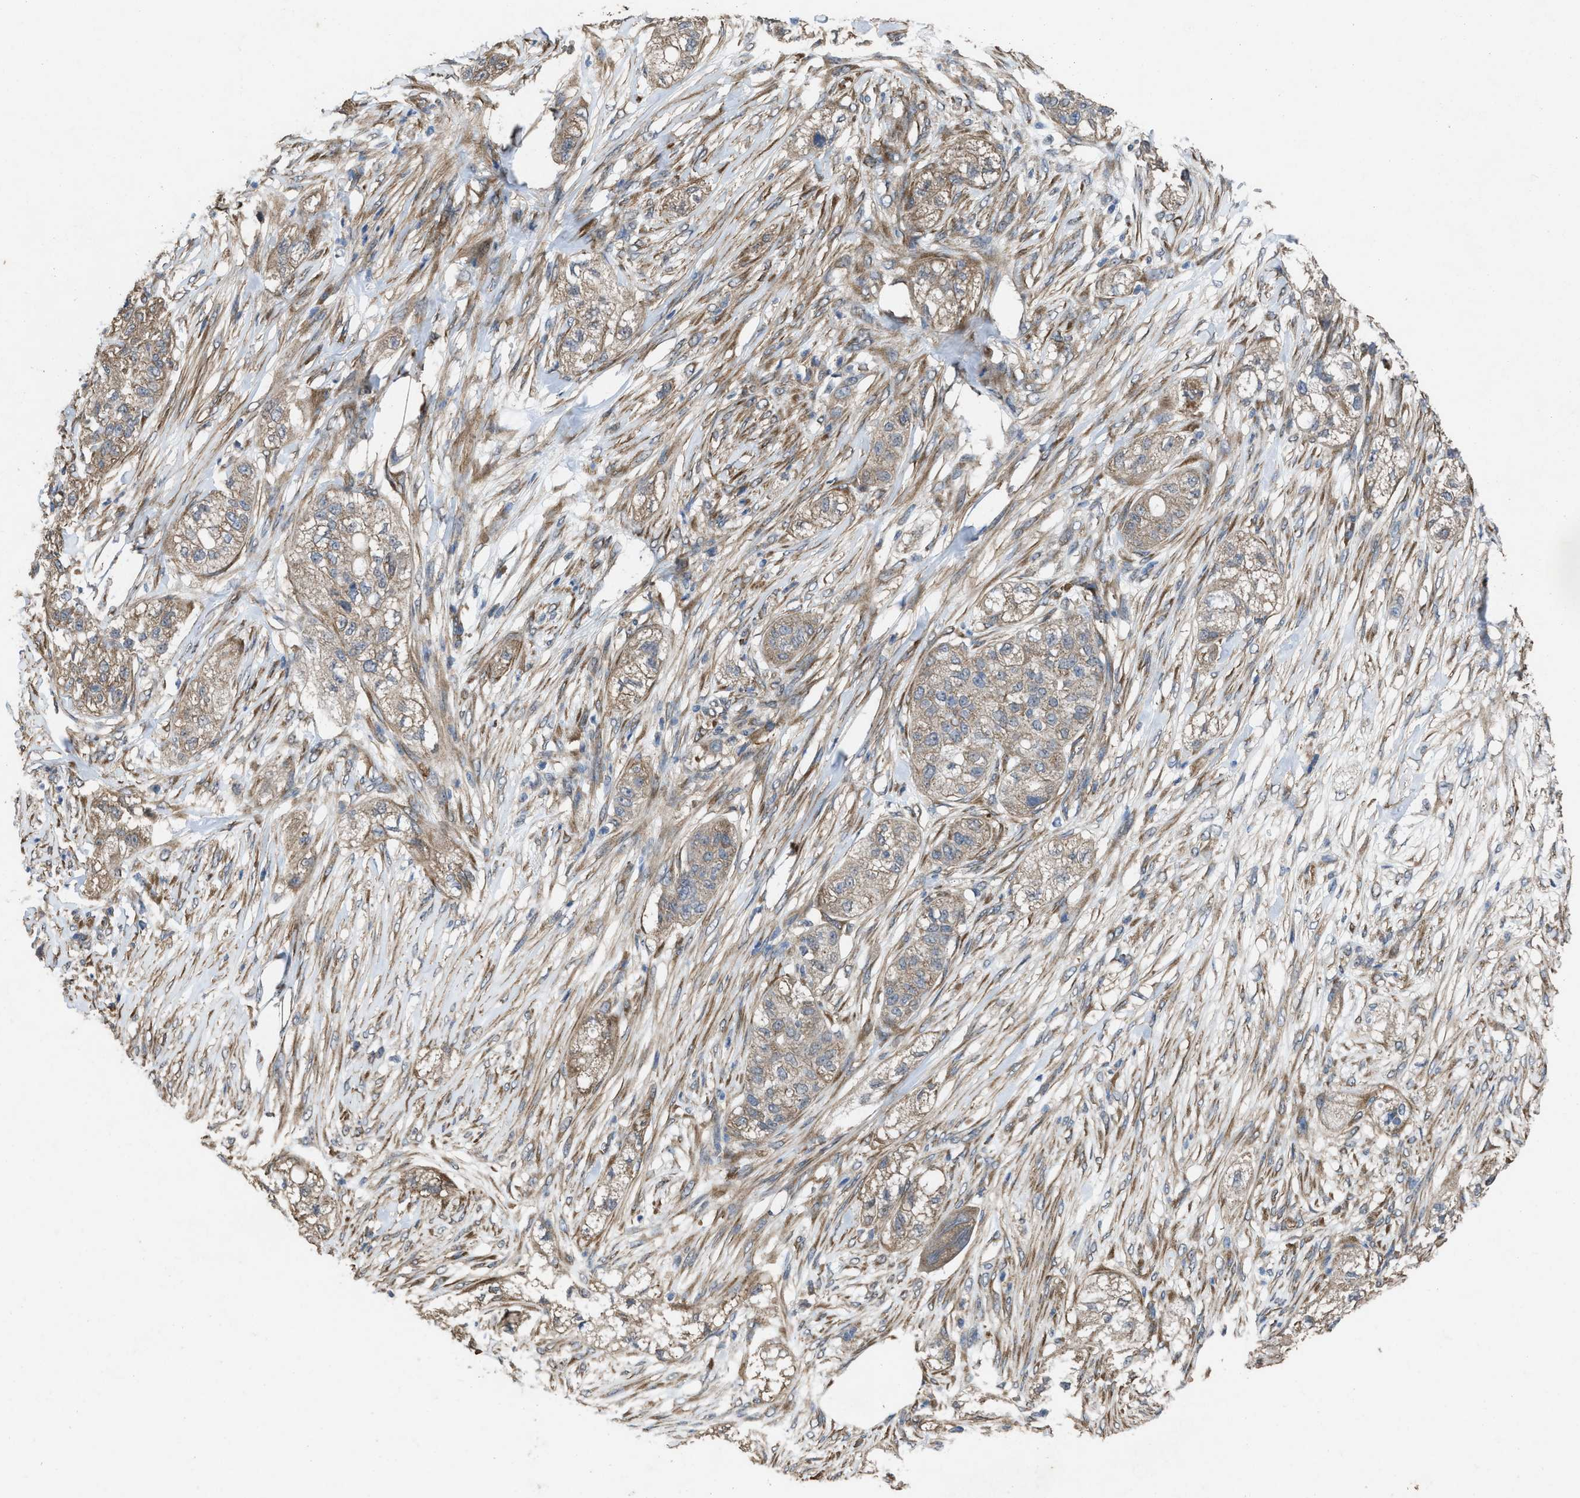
{"staining": {"intensity": "weak", "quantity": ">75%", "location": "cytoplasmic/membranous"}, "tissue": "pancreatic cancer", "cell_type": "Tumor cells", "image_type": "cancer", "snomed": [{"axis": "morphology", "description": "Adenocarcinoma, NOS"}, {"axis": "topography", "description": "Pancreas"}], "caption": "Pancreatic adenocarcinoma stained with immunohistochemistry (IHC) exhibits weak cytoplasmic/membranous staining in approximately >75% of tumor cells.", "gene": "ARL6", "patient": {"sex": "female", "age": 78}}